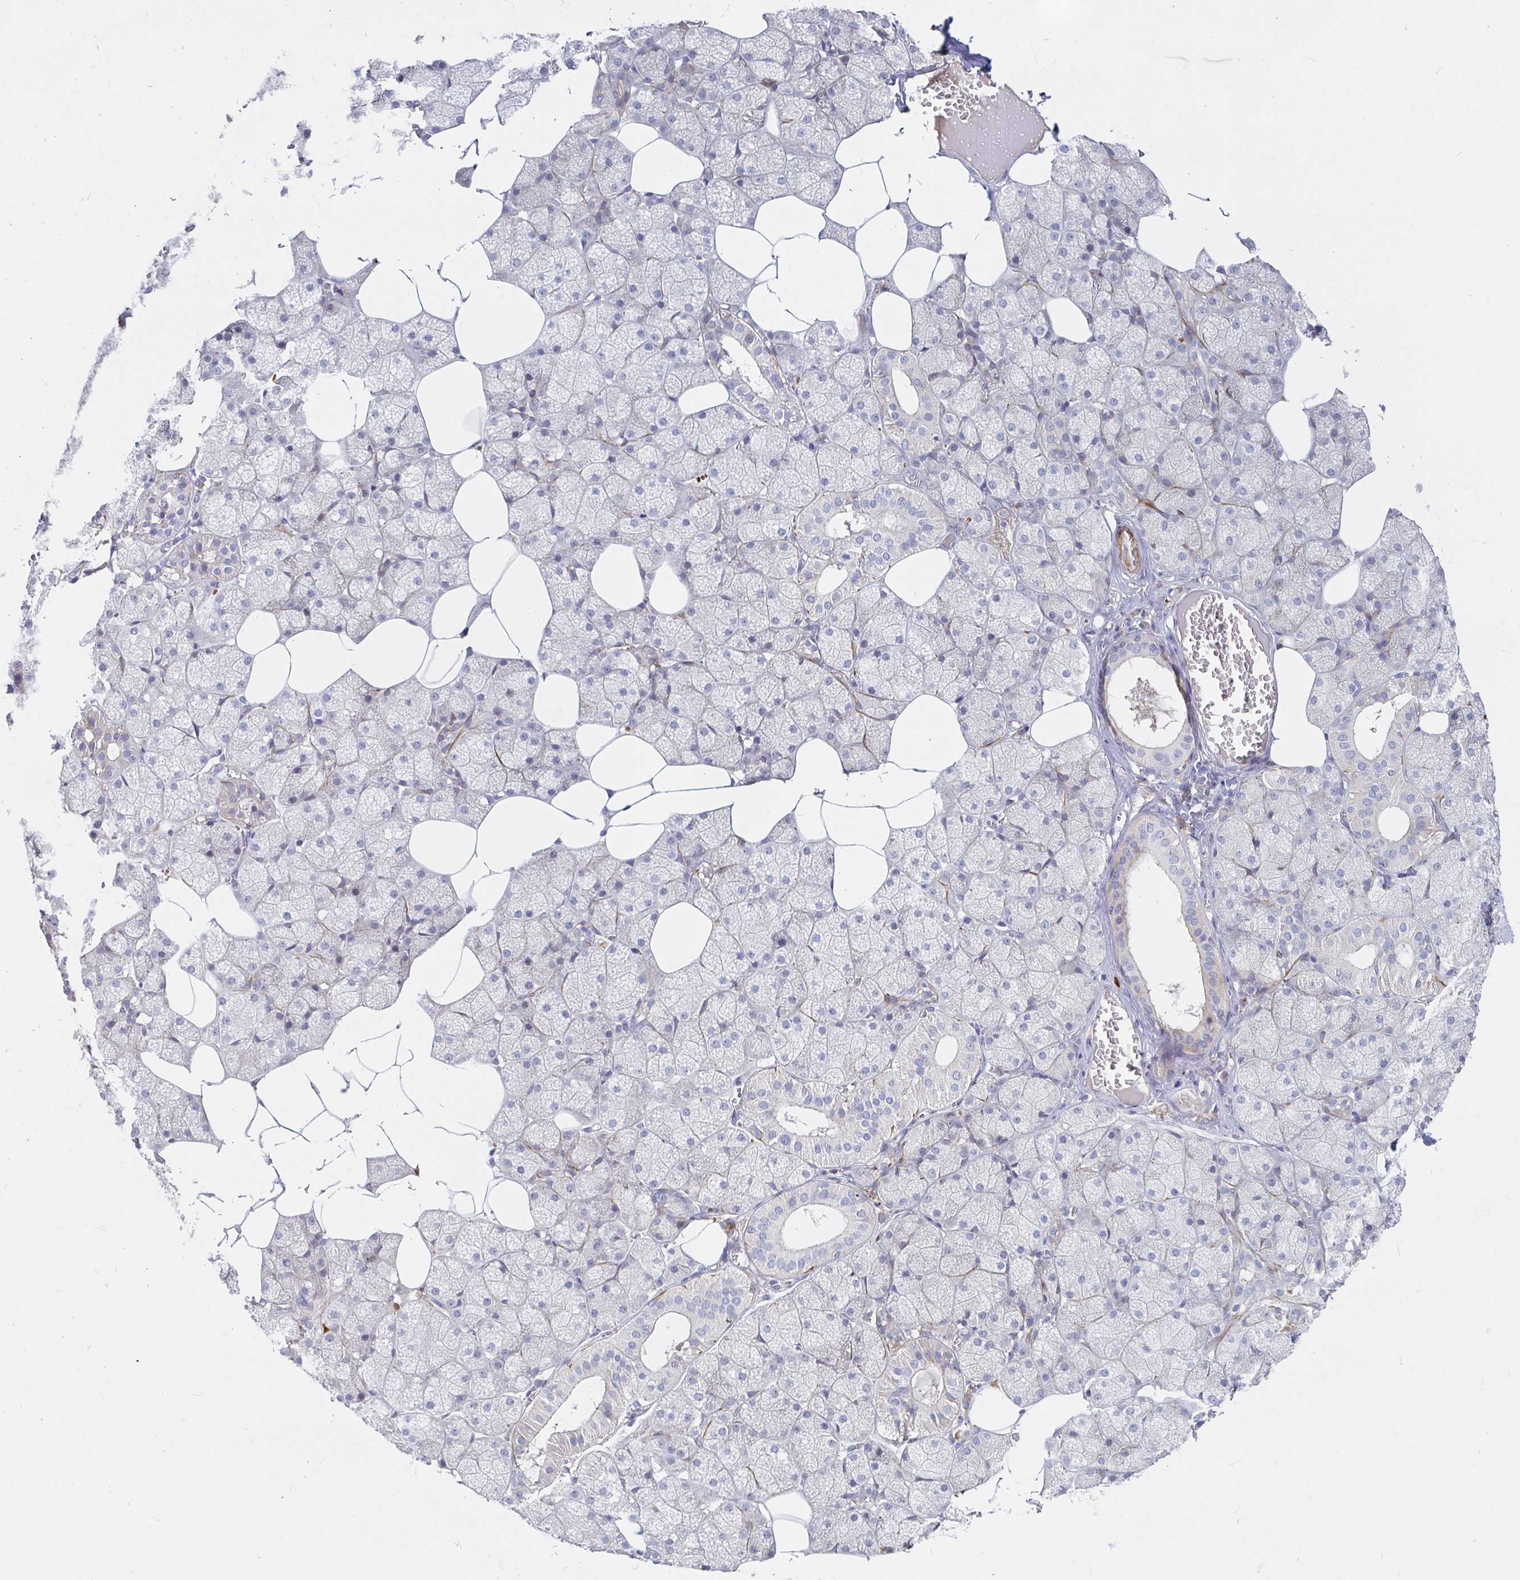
{"staining": {"intensity": "negative", "quantity": "none", "location": "none"}, "tissue": "salivary gland", "cell_type": "Glandular cells", "image_type": "normal", "snomed": [{"axis": "morphology", "description": "Normal tissue, NOS"}, {"axis": "topography", "description": "Salivary gland"}, {"axis": "topography", "description": "Peripheral nerve tissue"}], "caption": "This micrograph is of unremarkable salivary gland stained with immunohistochemistry (IHC) to label a protein in brown with the nuclei are counter-stained blue. There is no staining in glandular cells.", "gene": "SSH2", "patient": {"sex": "male", "age": 38}}